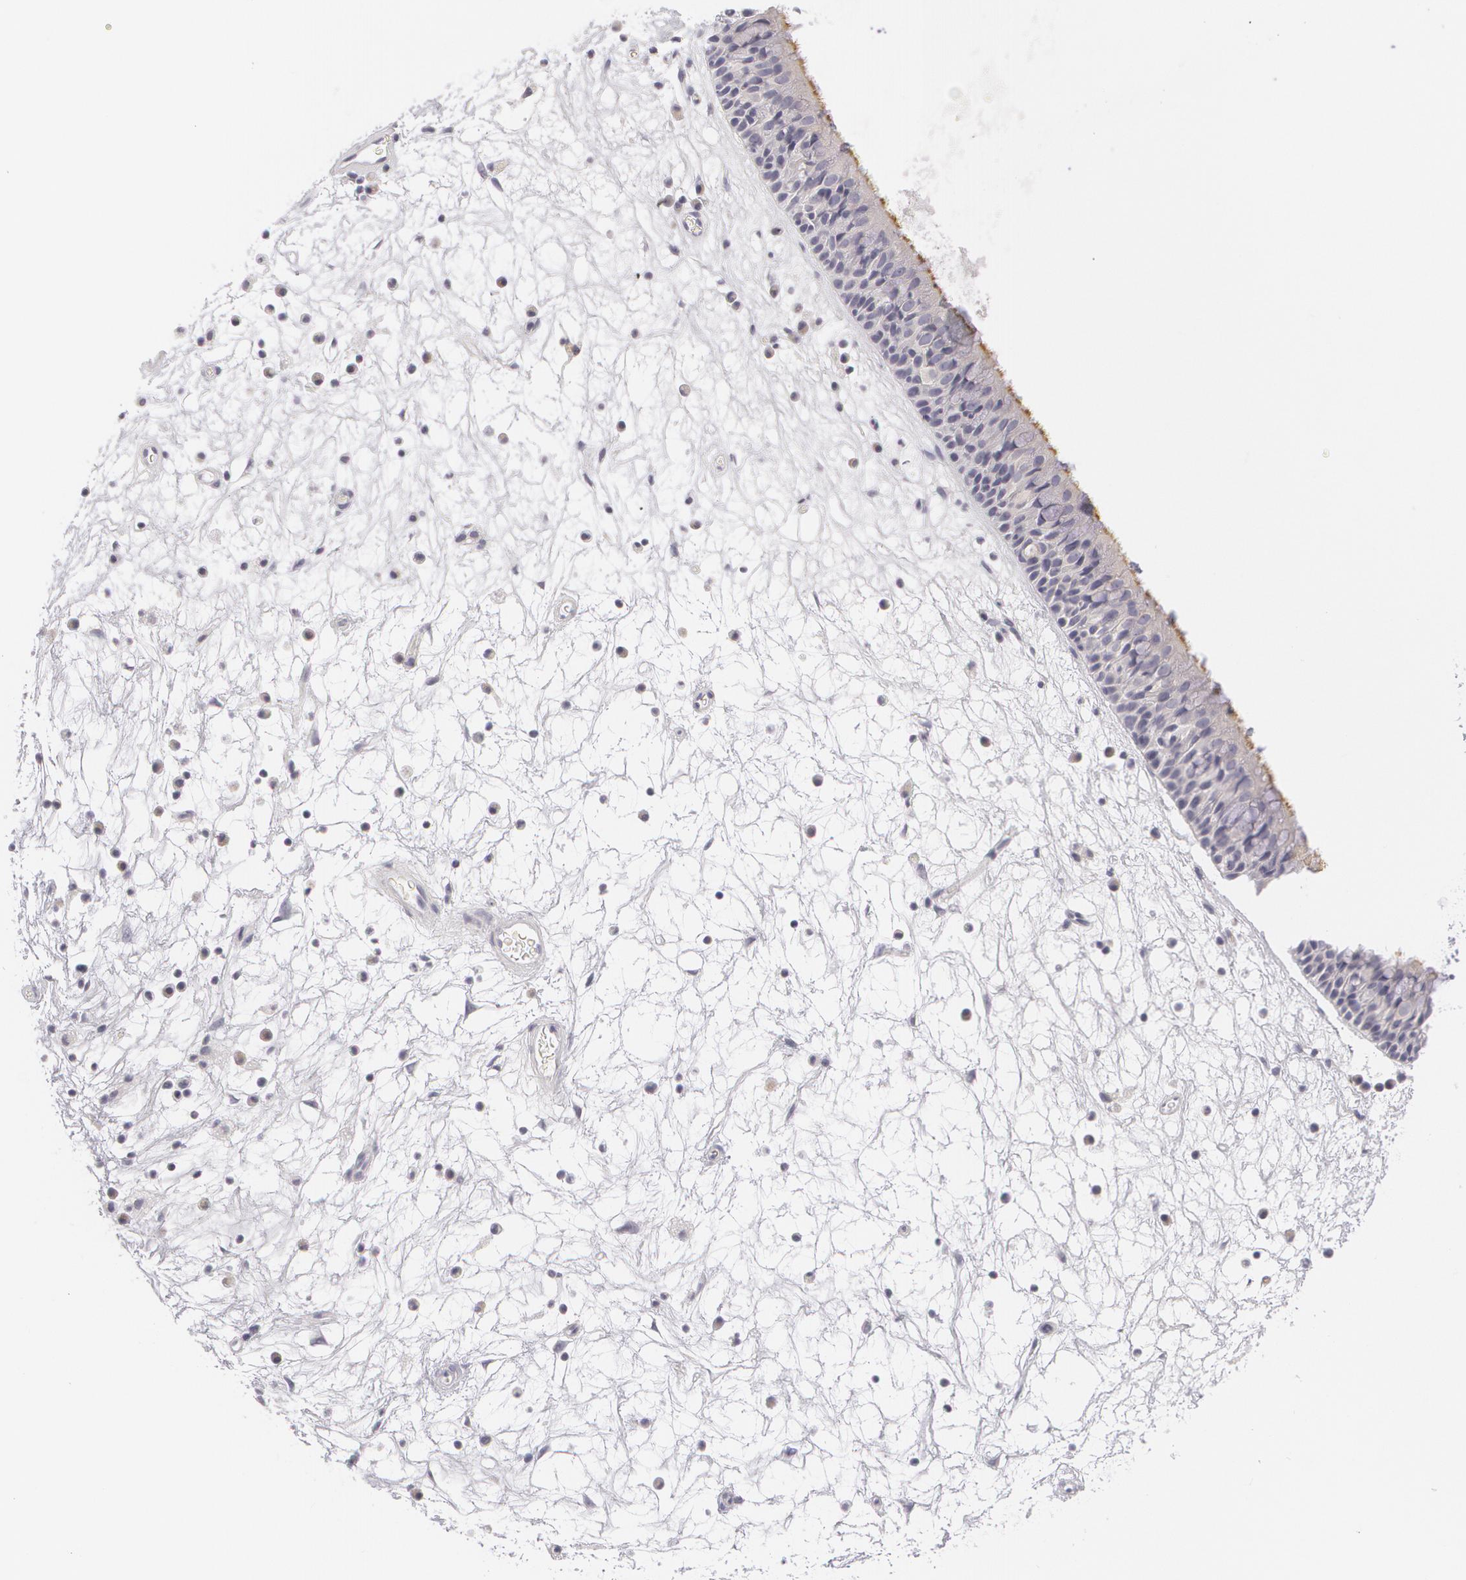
{"staining": {"intensity": "negative", "quantity": "none", "location": "none"}, "tissue": "nasopharynx", "cell_type": "Respiratory epithelial cells", "image_type": "normal", "snomed": [{"axis": "morphology", "description": "Normal tissue, NOS"}, {"axis": "topography", "description": "Nasopharynx"}], "caption": "Immunohistochemistry (IHC) micrograph of normal nasopharynx: nasopharynx stained with DAB shows no significant protein positivity in respiratory epithelial cells. (DAB (3,3'-diaminobenzidine) immunohistochemistry (IHC) with hematoxylin counter stain).", "gene": "MBNL3", "patient": {"sex": "male", "age": 63}}